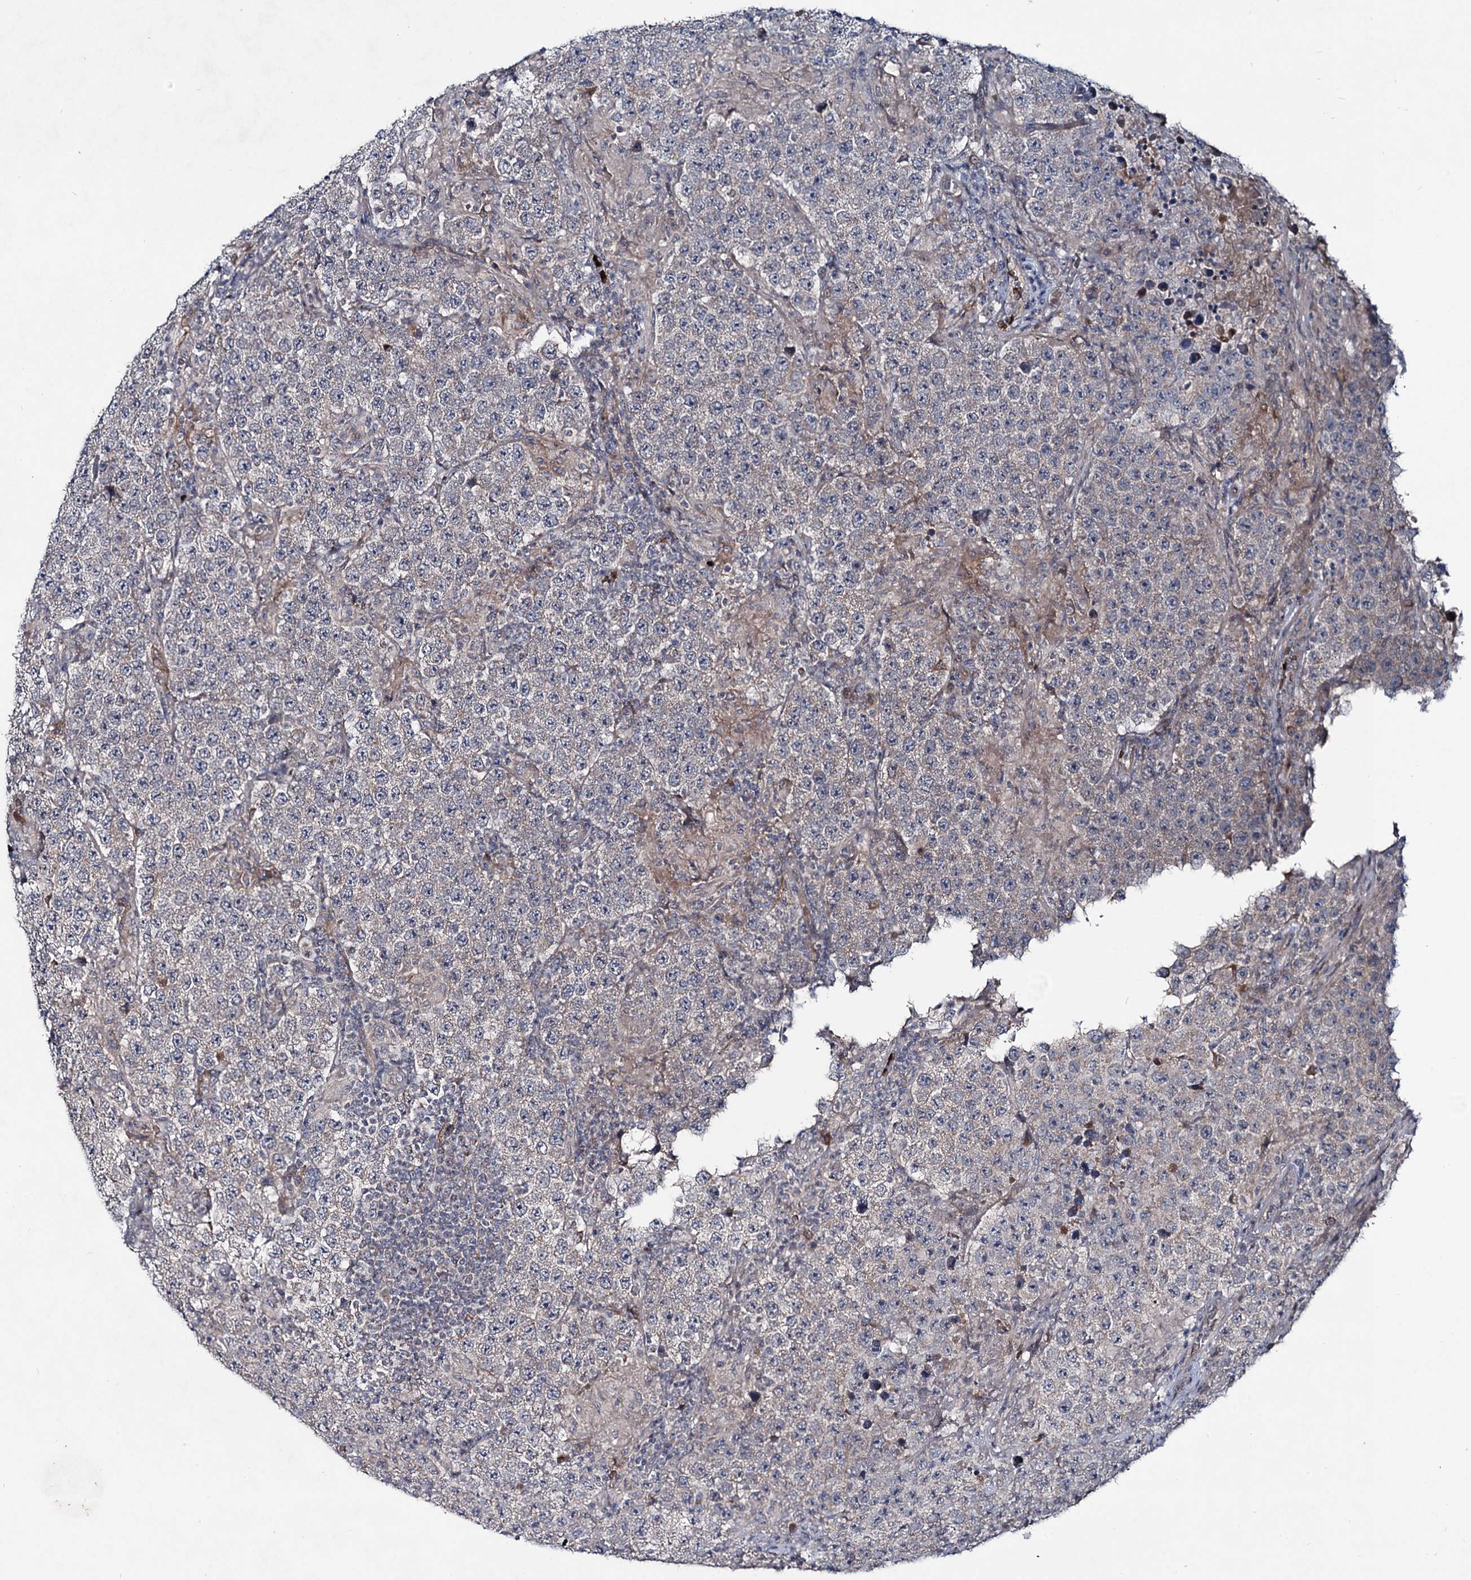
{"staining": {"intensity": "weak", "quantity": "<25%", "location": "cytoplasmic/membranous"}, "tissue": "testis cancer", "cell_type": "Tumor cells", "image_type": "cancer", "snomed": [{"axis": "morphology", "description": "Normal tissue, NOS"}, {"axis": "morphology", "description": "Urothelial carcinoma, High grade"}, {"axis": "morphology", "description": "Seminoma, NOS"}, {"axis": "morphology", "description": "Carcinoma, Embryonal, NOS"}, {"axis": "topography", "description": "Urinary bladder"}, {"axis": "topography", "description": "Testis"}], "caption": "The photomicrograph demonstrates no significant expression in tumor cells of embryonal carcinoma (testis).", "gene": "RNF6", "patient": {"sex": "male", "age": 41}}